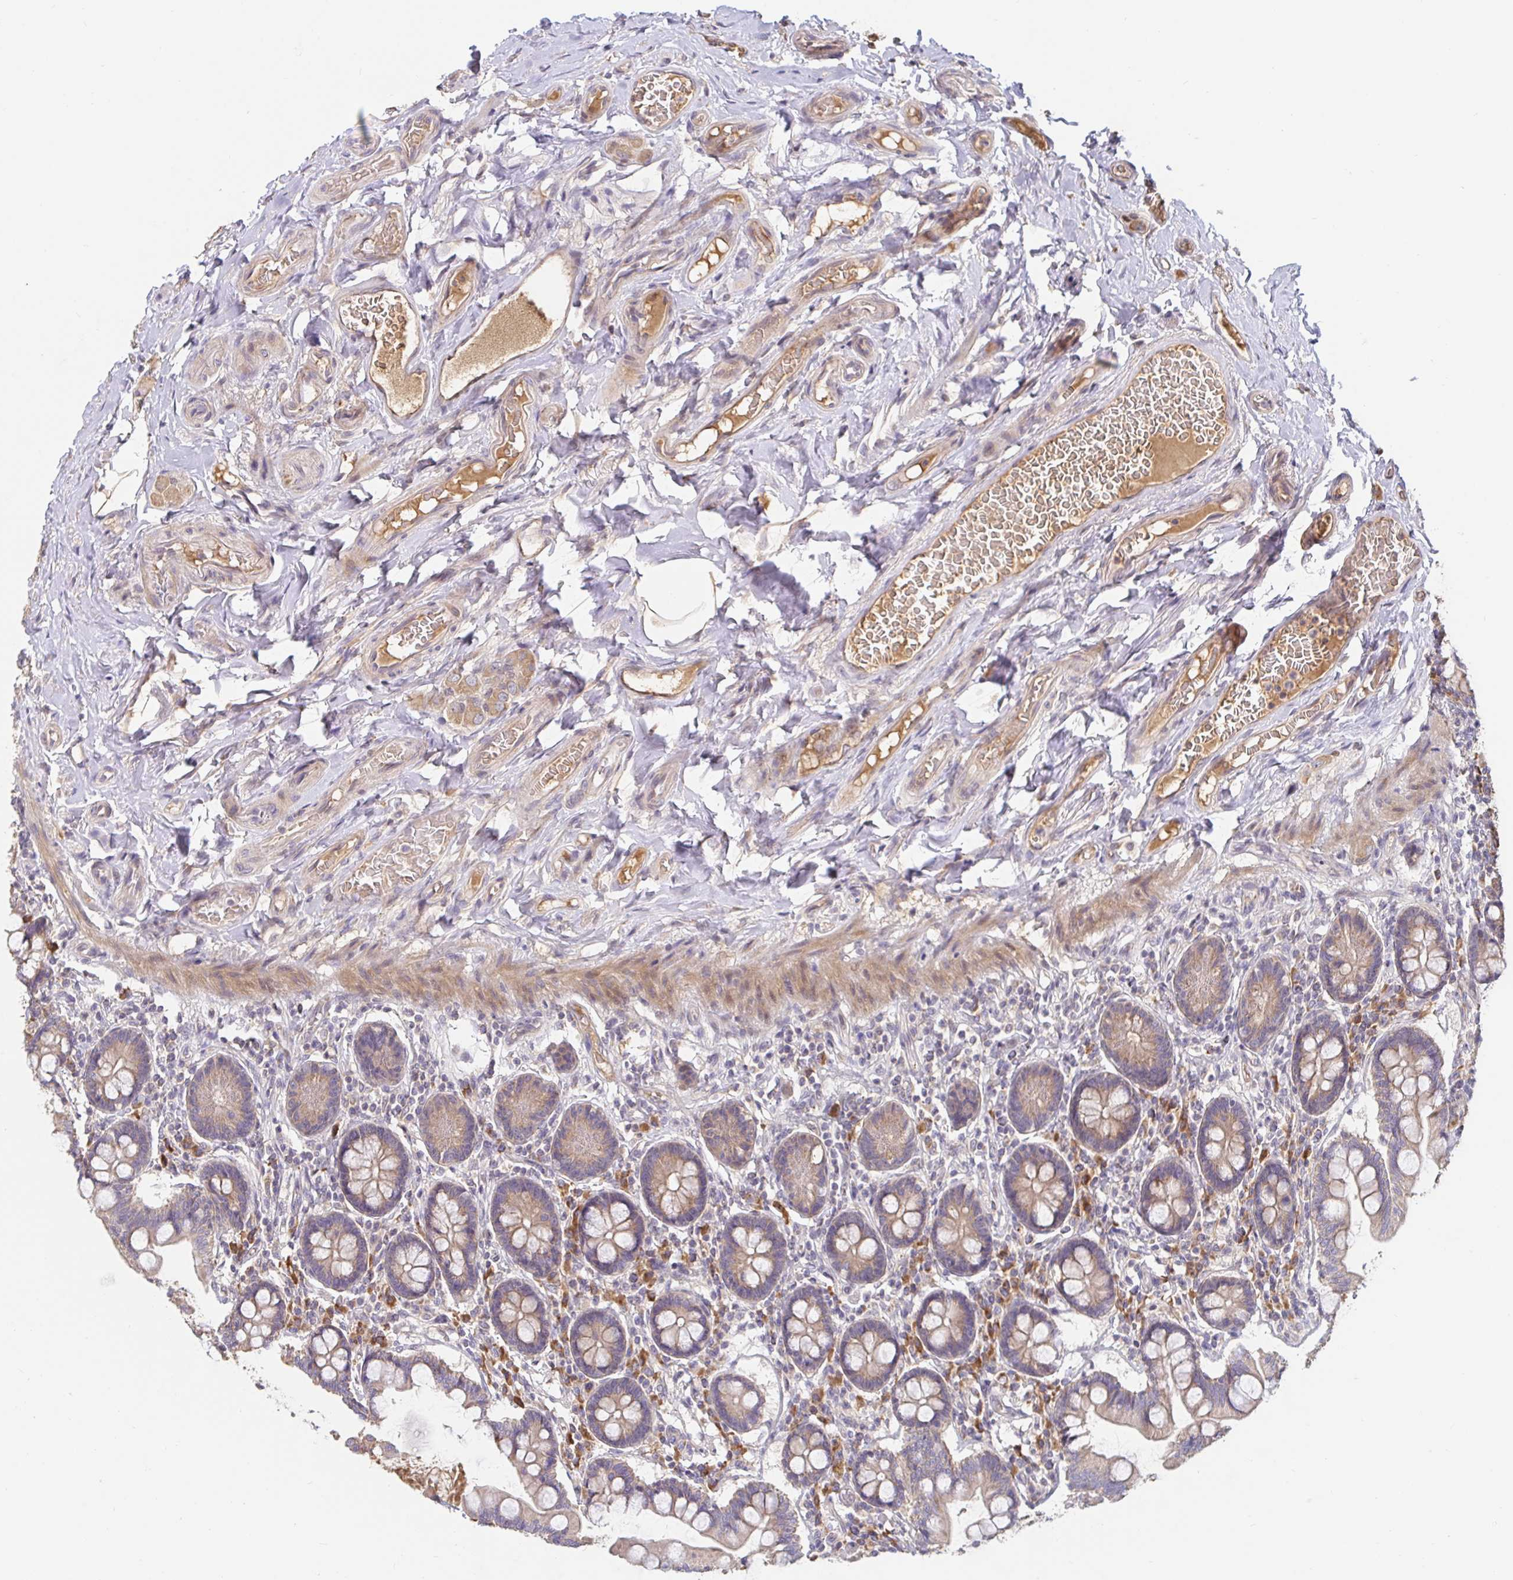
{"staining": {"intensity": "moderate", "quantity": ">75%", "location": "cytoplasmic/membranous"}, "tissue": "small intestine", "cell_type": "Glandular cells", "image_type": "normal", "snomed": [{"axis": "morphology", "description": "Normal tissue, NOS"}, {"axis": "topography", "description": "Small intestine"}], "caption": "Moderate cytoplasmic/membranous protein staining is identified in approximately >75% of glandular cells in small intestine.", "gene": "LARP1", "patient": {"sex": "female", "age": 64}}